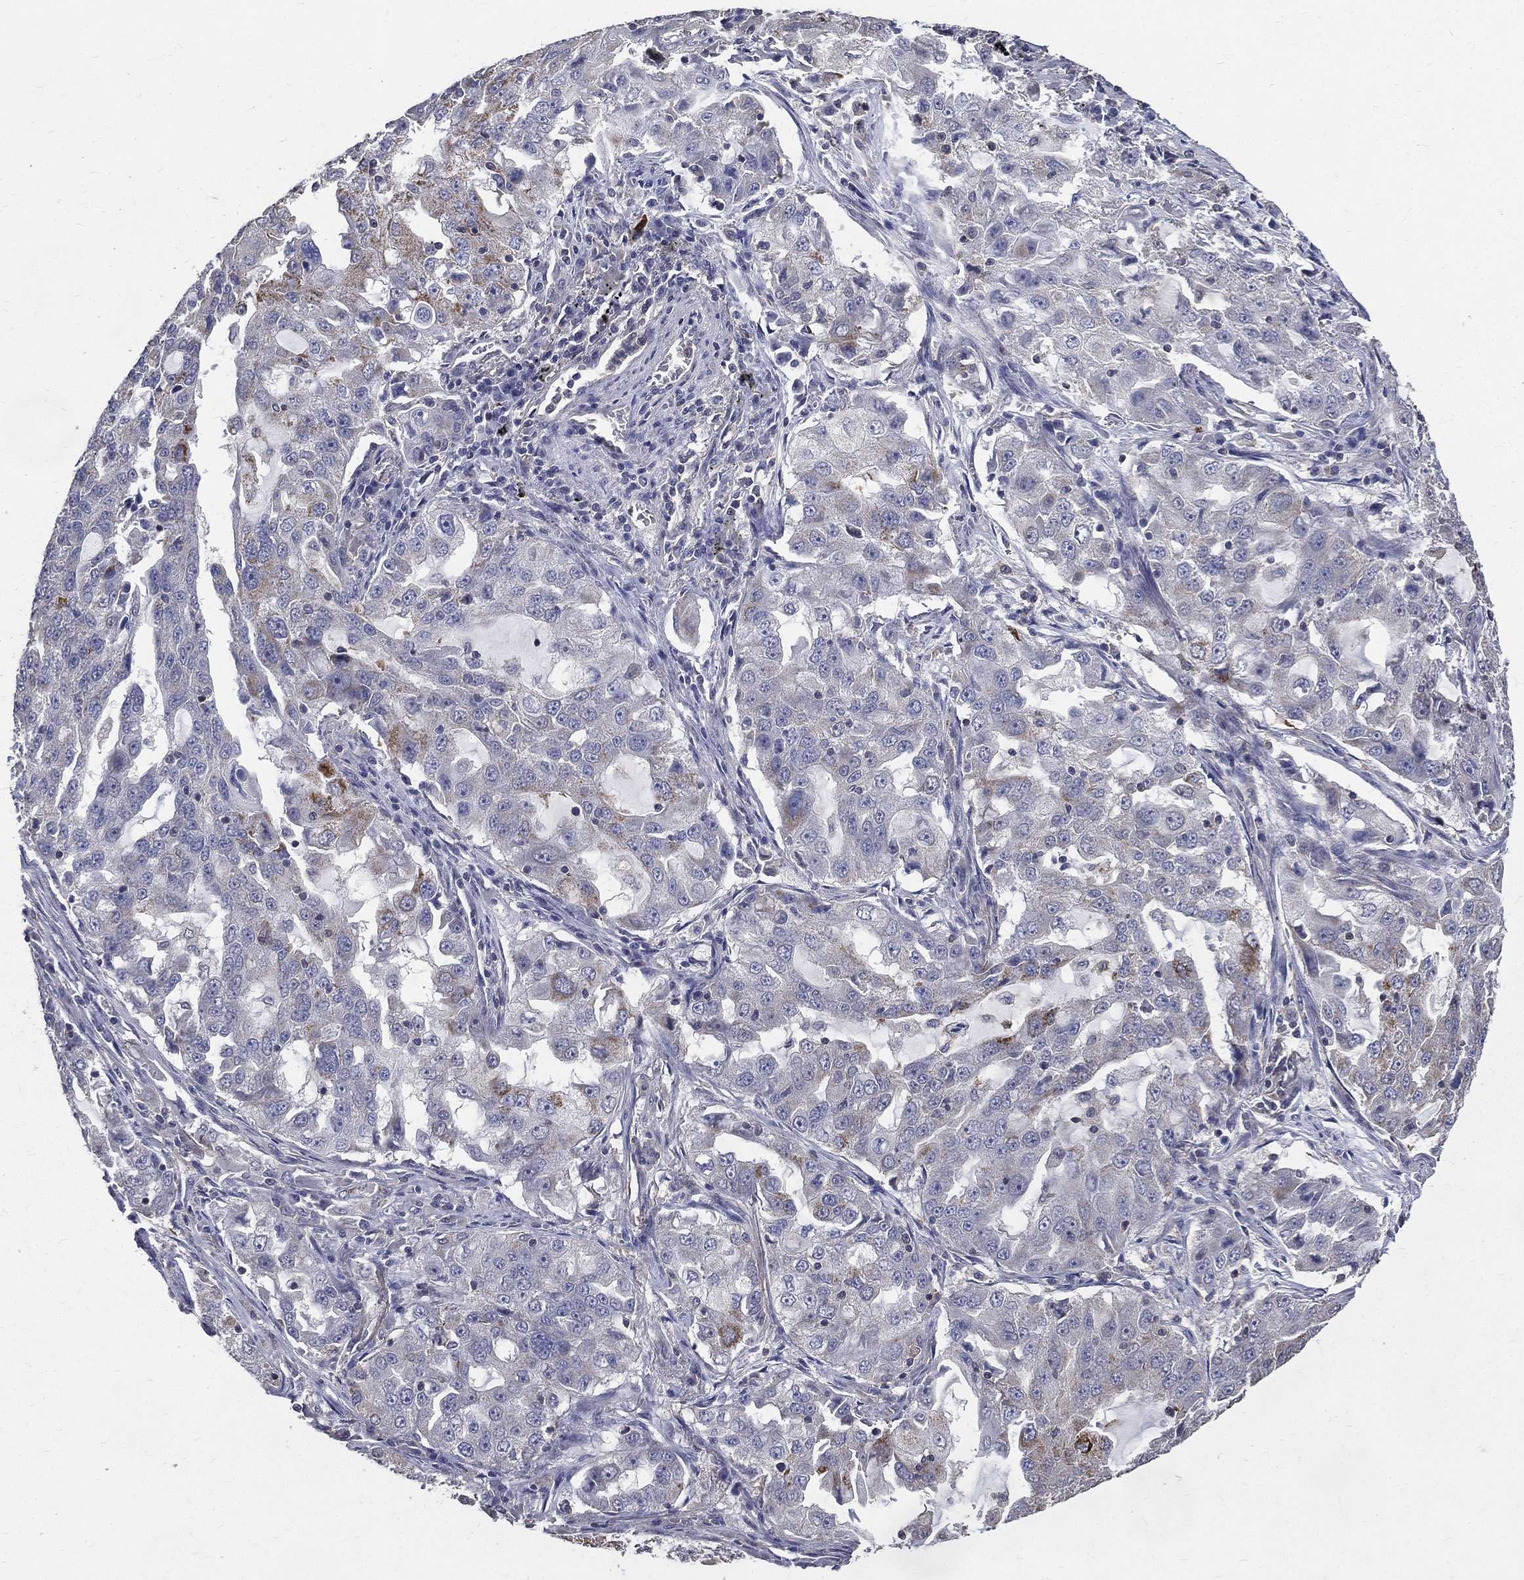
{"staining": {"intensity": "strong", "quantity": "<25%", "location": "cytoplasmic/membranous"}, "tissue": "lung cancer", "cell_type": "Tumor cells", "image_type": "cancer", "snomed": [{"axis": "morphology", "description": "Adenocarcinoma, NOS"}, {"axis": "topography", "description": "Lung"}], "caption": "This photomicrograph displays IHC staining of adenocarcinoma (lung), with medium strong cytoplasmic/membranous staining in about <25% of tumor cells.", "gene": "SERPINB2", "patient": {"sex": "female", "age": 61}}